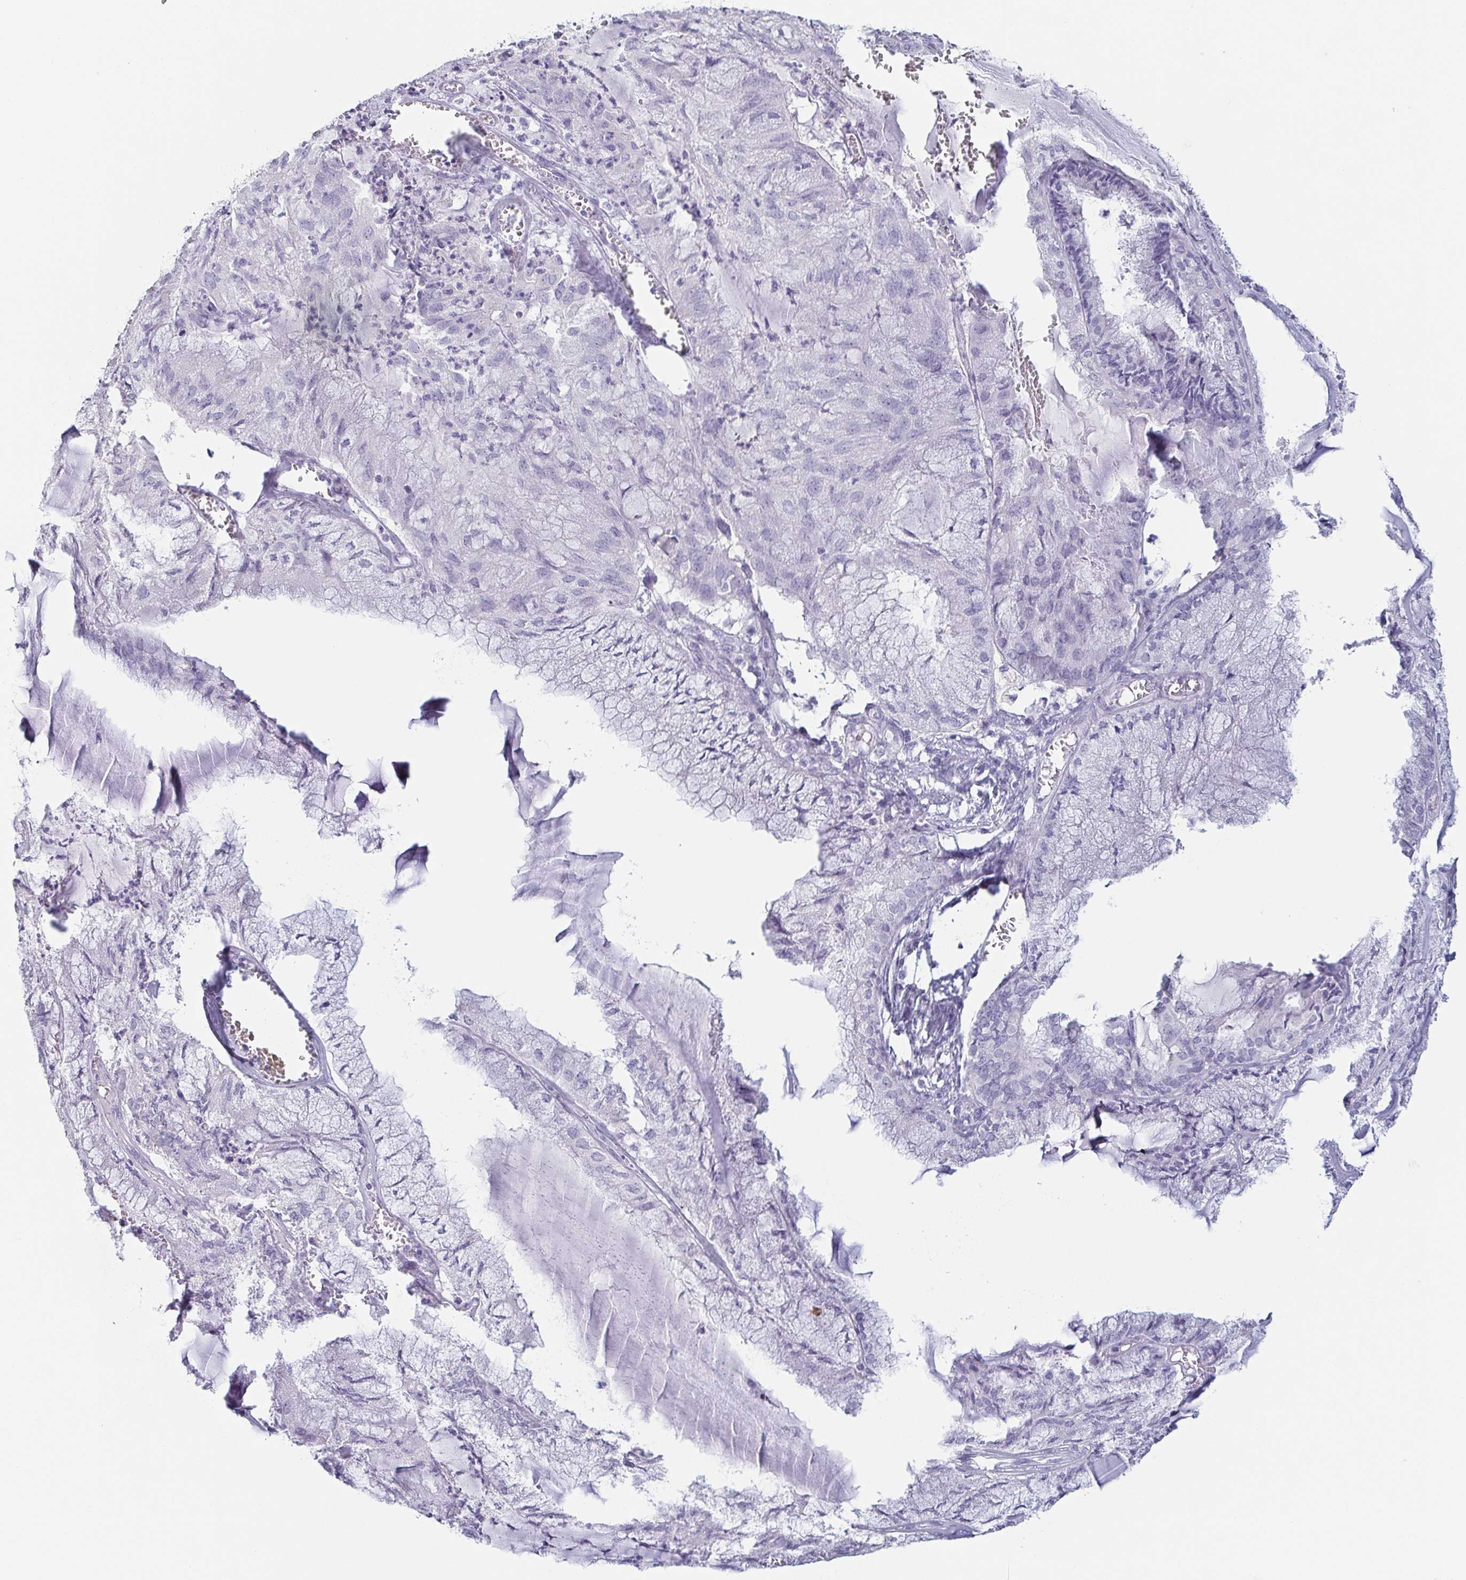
{"staining": {"intensity": "negative", "quantity": "none", "location": "none"}, "tissue": "endometrial cancer", "cell_type": "Tumor cells", "image_type": "cancer", "snomed": [{"axis": "morphology", "description": "Carcinoma, NOS"}, {"axis": "topography", "description": "Endometrium"}], "caption": "Immunohistochemistry histopathology image of neoplastic tissue: endometrial cancer stained with DAB shows no significant protein expression in tumor cells. (DAB immunohistochemistry (IHC) visualized using brightfield microscopy, high magnification).", "gene": "ITLN1", "patient": {"sex": "female", "age": 62}}